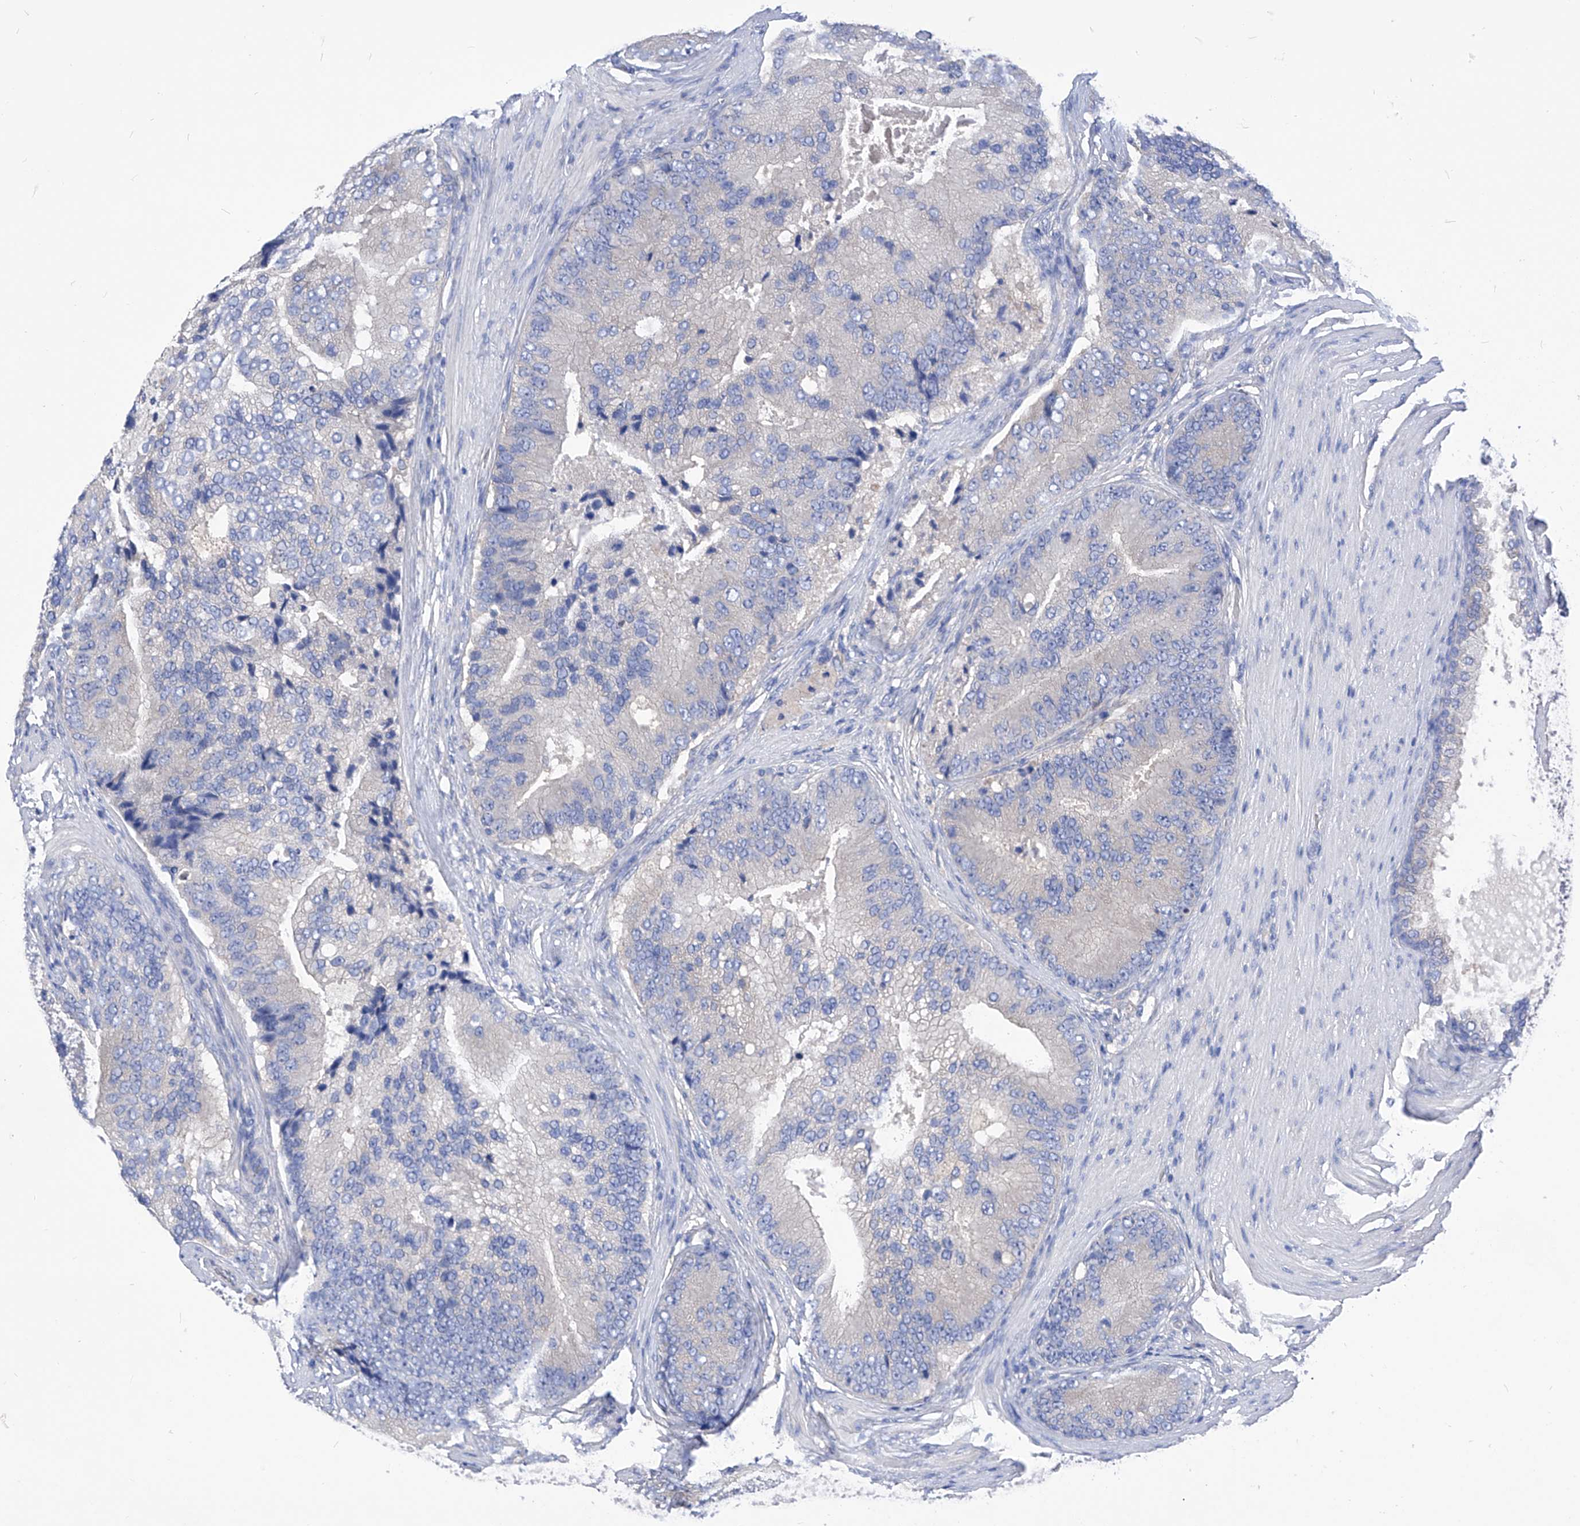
{"staining": {"intensity": "negative", "quantity": "none", "location": "none"}, "tissue": "prostate cancer", "cell_type": "Tumor cells", "image_type": "cancer", "snomed": [{"axis": "morphology", "description": "Adenocarcinoma, High grade"}, {"axis": "topography", "description": "Prostate"}], "caption": "This is an immunohistochemistry (IHC) photomicrograph of human prostate high-grade adenocarcinoma. There is no staining in tumor cells.", "gene": "XPNPEP1", "patient": {"sex": "male", "age": 70}}